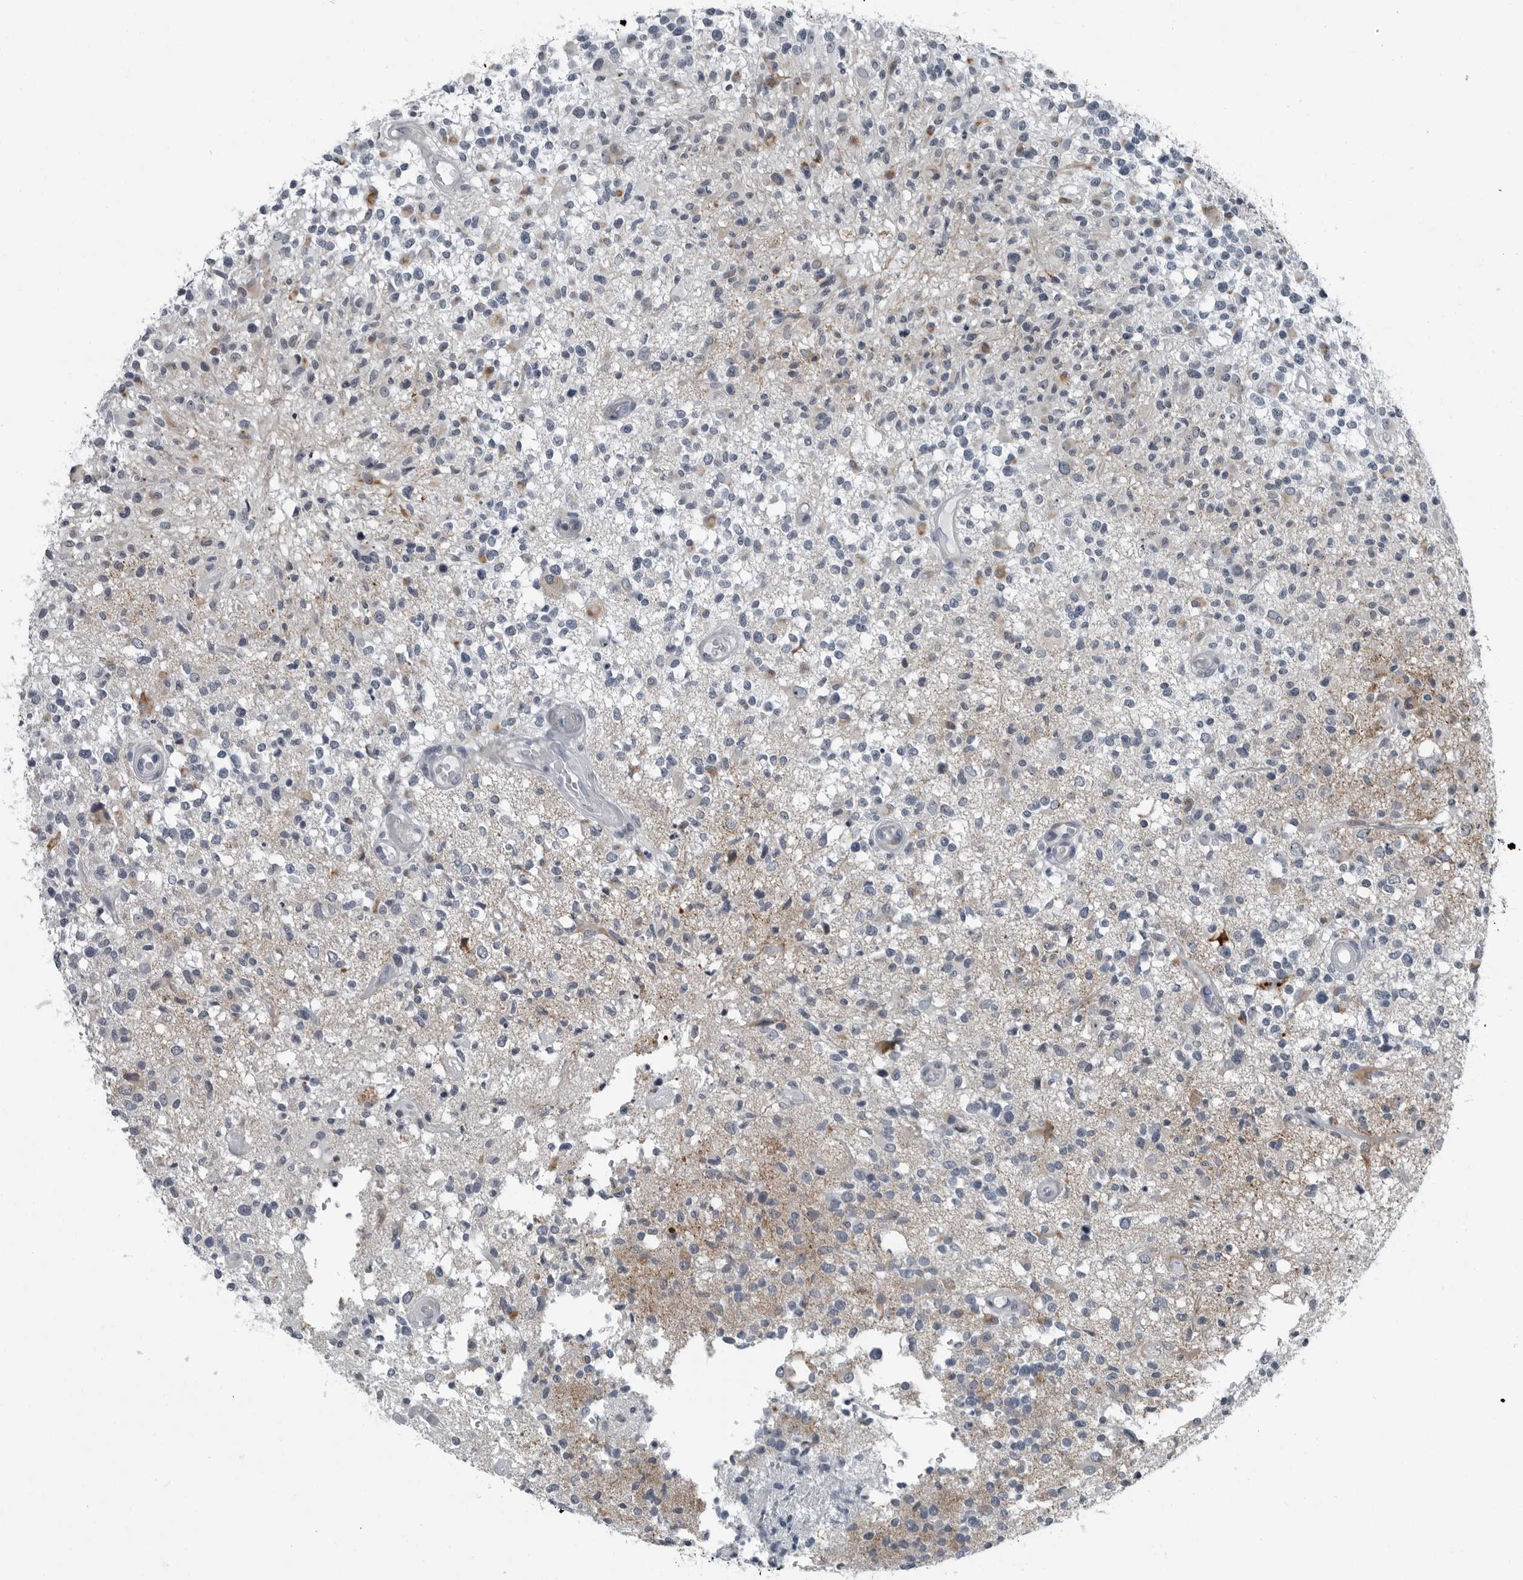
{"staining": {"intensity": "negative", "quantity": "none", "location": "none"}, "tissue": "glioma", "cell_type": "Tumor cells", "image_type": "cancer", "snomed": [{"axis": "morphology", "description": "Glioma, malignant, High grade"}, {"axis": "morphology", "description": "Glioblastoma, NOS"}, {"axis": "topography", "description": "Brain"}], "caption": "This micrograph is of malignant high-grade glioma stained with IHC to label a protein in brown with the nuclei are counter-stained blue. There is no staining in tumor cells.", "gene": "PDCD11", "patient": {"sex": "male", "age": 60}}